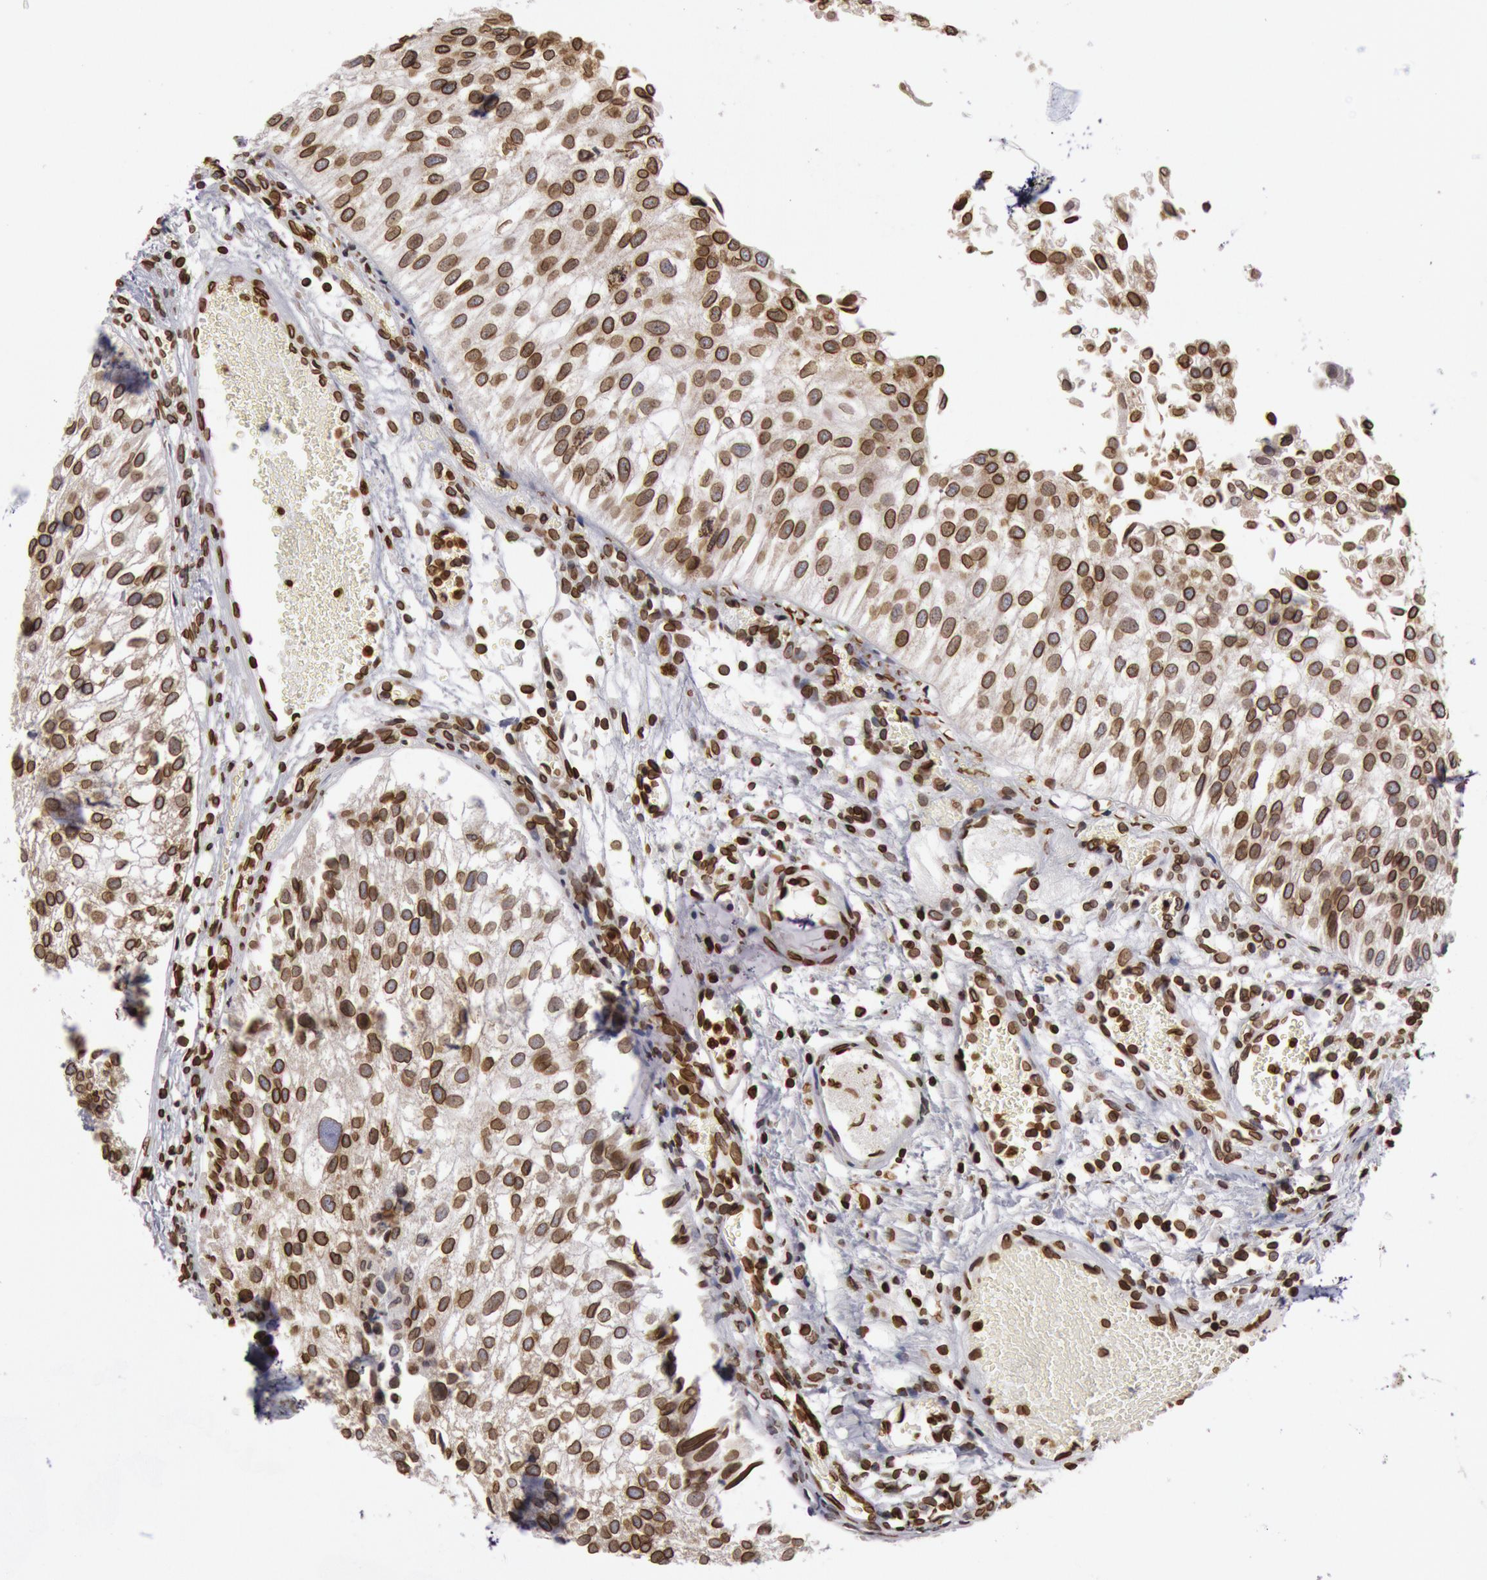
{"staining": {"intensity": "strong", "quantity": ">75%", "location": "cytoplasmic/membranous,nuclear"}, "tissue": "urothelial cancer", "cell_type": "Tumor cells", "image_type": "cancer", "snomed": [{"axis": "morphology", "description": "Urothelial carcinoma, Low grade"}, {"axis": "topography", "description": "Urinary bladder"}], "caption": "Protein positivity by immunohistochemistry reveals strong cytoplasmic/membranous and nuclear staining in about >75% of tumor cells in urothelial cancer.", "gene": "SUN2", "patient": {"sex": "female", "age": 89}}